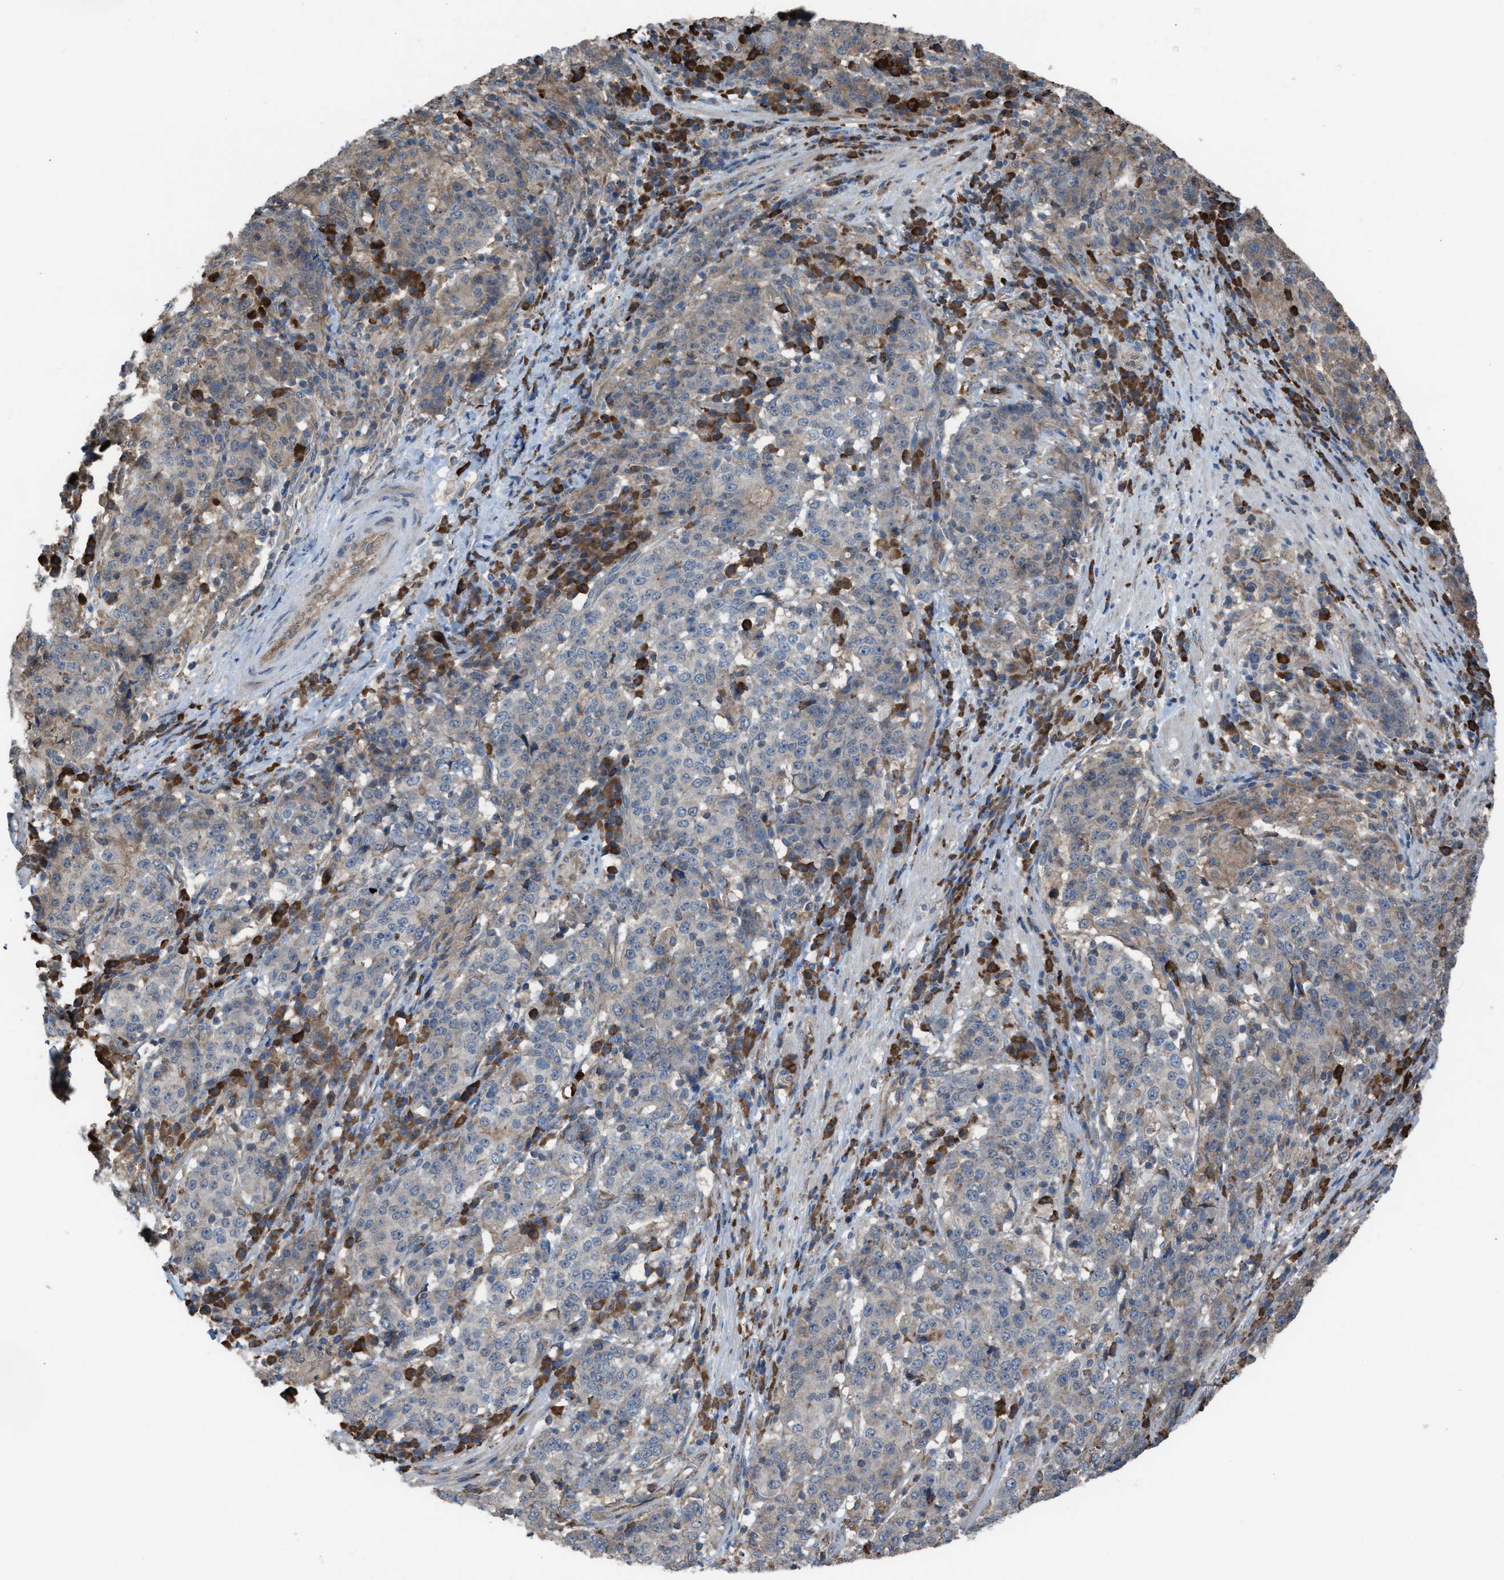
{"staining": {"intensity": "weak", "quantity": "<25%", "location": "cytoplasmic/membranous"}, "tissue": "stomach cancer", "cell_type": "Tumor cells", "image_type": "cancer", "snomed": [{"axis": "morphology", "description": "Adenocarcinoma, NOS"}, {"axis": "topography", "description": "Stomach"}], "caption": "This image is of stomach cancer stained with immunohistochemistry to label a protein in brown with the nuclei are counter-stained blue. There is no expression in tumor cells.", "gene": "PLAA", "patient": {"sex": "male", "age": 59}}